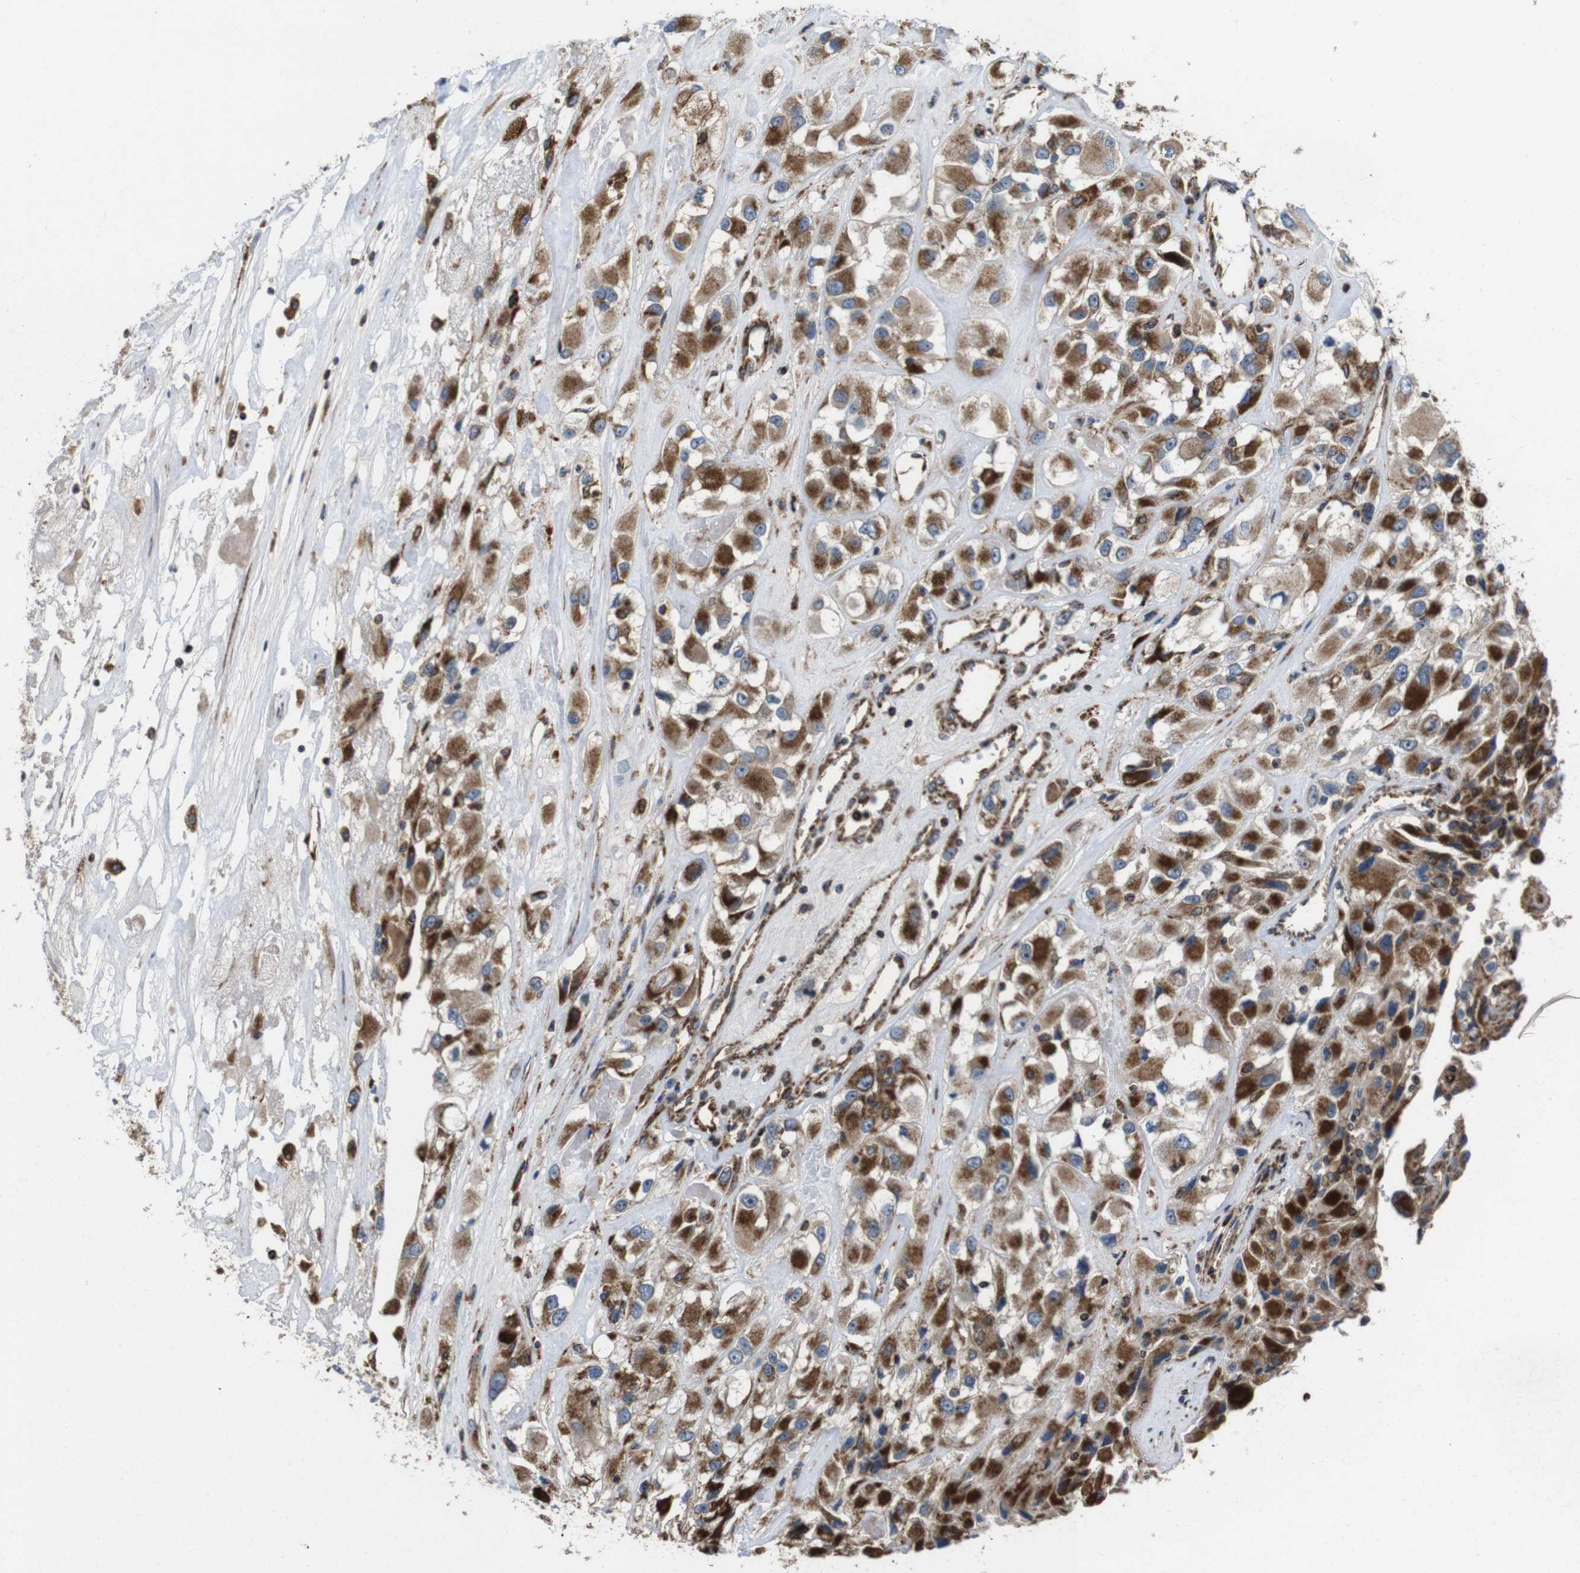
{"staining": {"intensity": "strong", "quantity": "25%-75%", "location": "cytoplasmic/membranous"}, "tissue": "renal cancer", "cell_type": "Tumor cells", "image_type": "cancer", "snomed": [{"axis": "morphology", "description": "Adenocarcinoma, NOS"}, {"axis": "topography", "description": "Kidney"}], "caption": "This is an image of immunohistochemistry staining of renal cancer (adenocarcinoma), which shows strong staining in the cytoplasmic/membranous of tumor cells.", "gene": "HK1", "patient": {"sex": "female", "age": 52}}